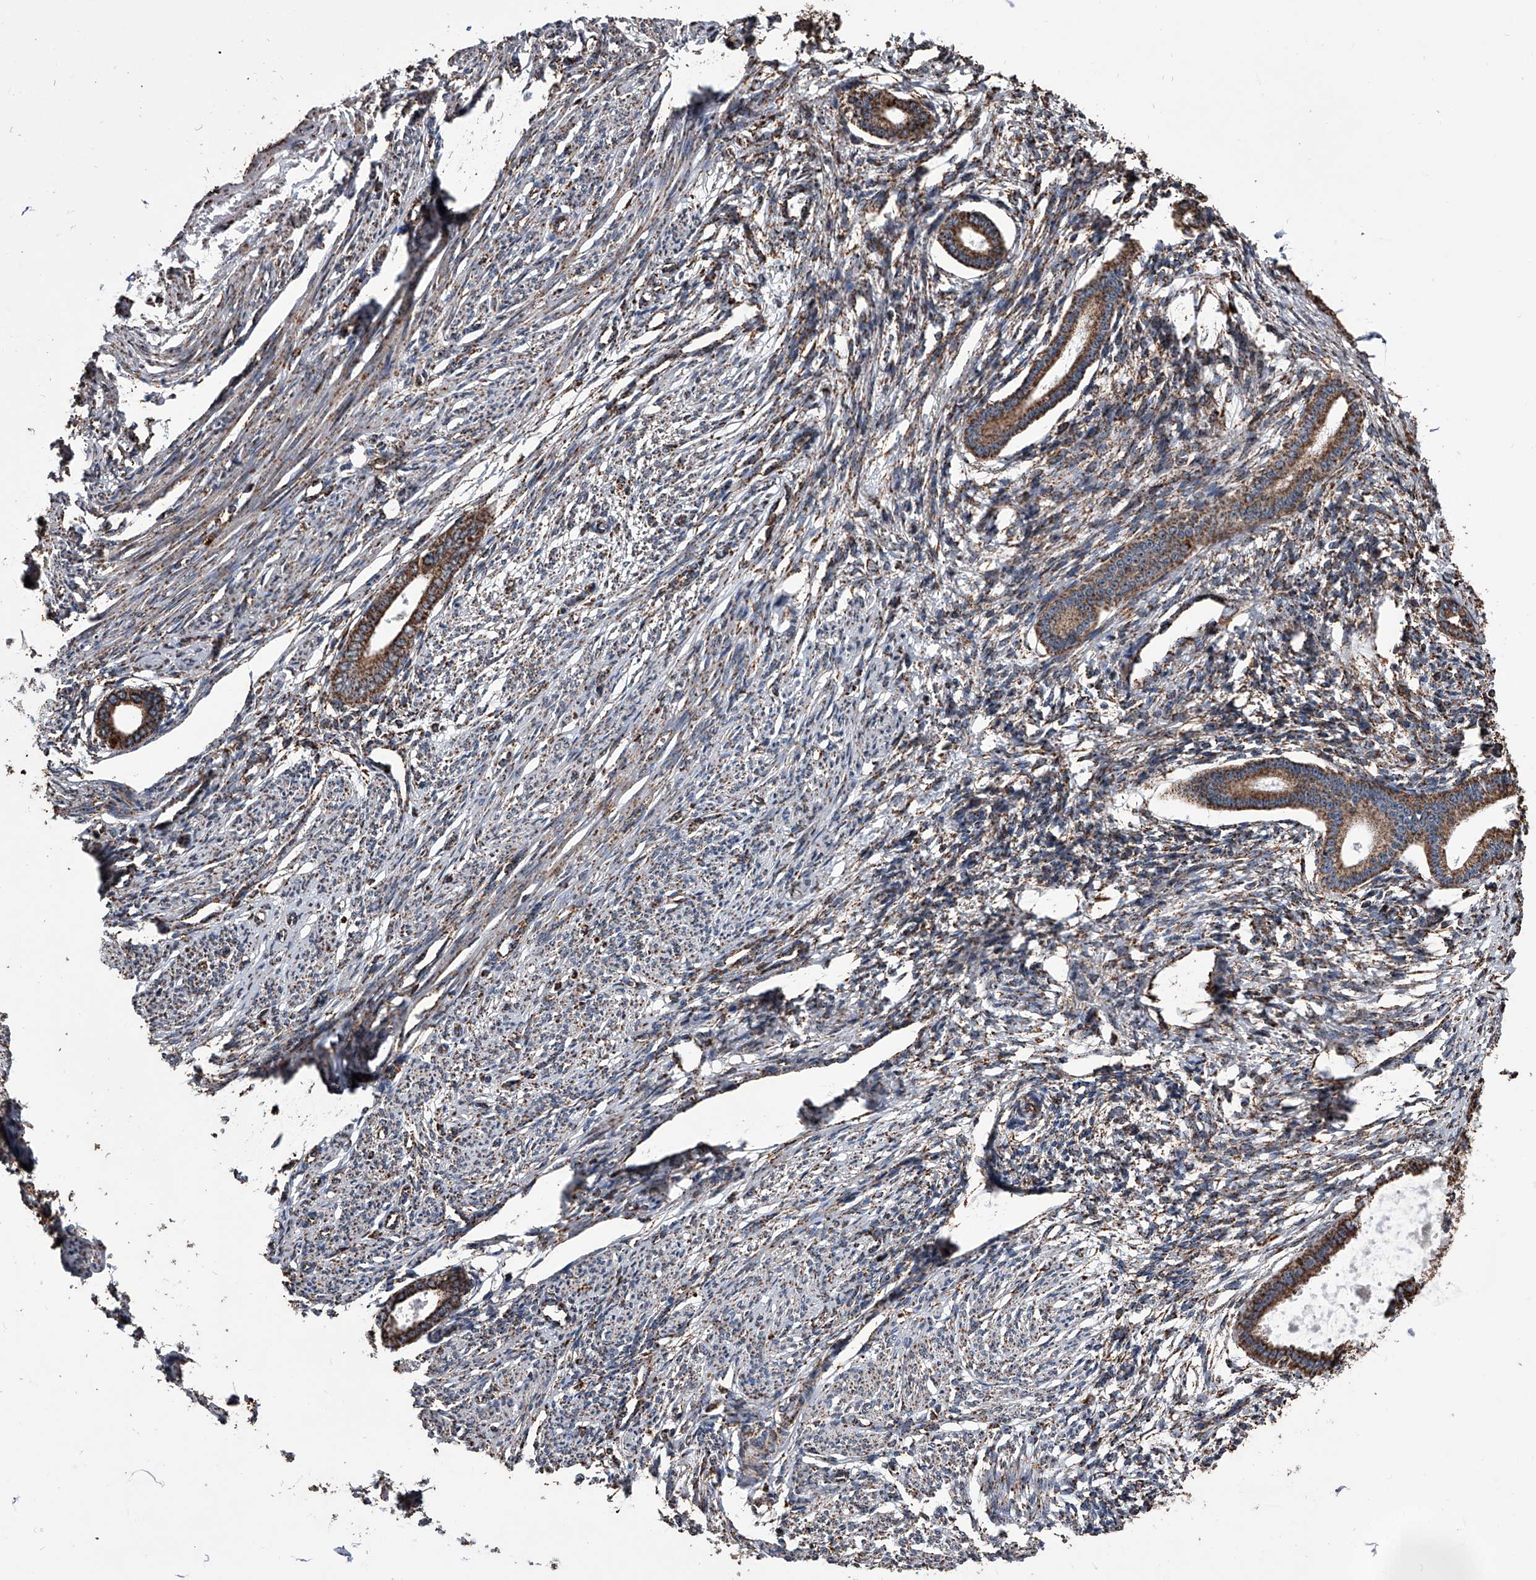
{"staining": {"intensity": "negative", "quantity": "none", "location": "none"}, "tissue": "endometrium", "cell_type": "Cells in endometrial stroma", "image_type": "normal", "snomed": [{"axis": "morphology", "description": "Normal tissue, NOS"}, {"axis": "topography", "description": "Endometrium"}], "caption": "Protein analysis of unremarkable endometrium shows no significant expression in cells in endometrial stroma. (Stains: DAB immunohistochemistry (IHC) with hematoxylin counter stain, Microscopy: brightfield microscopy at high magnification).", "gene": "SMPDL3A", "patient": {"sex": "female", "age": 56}}